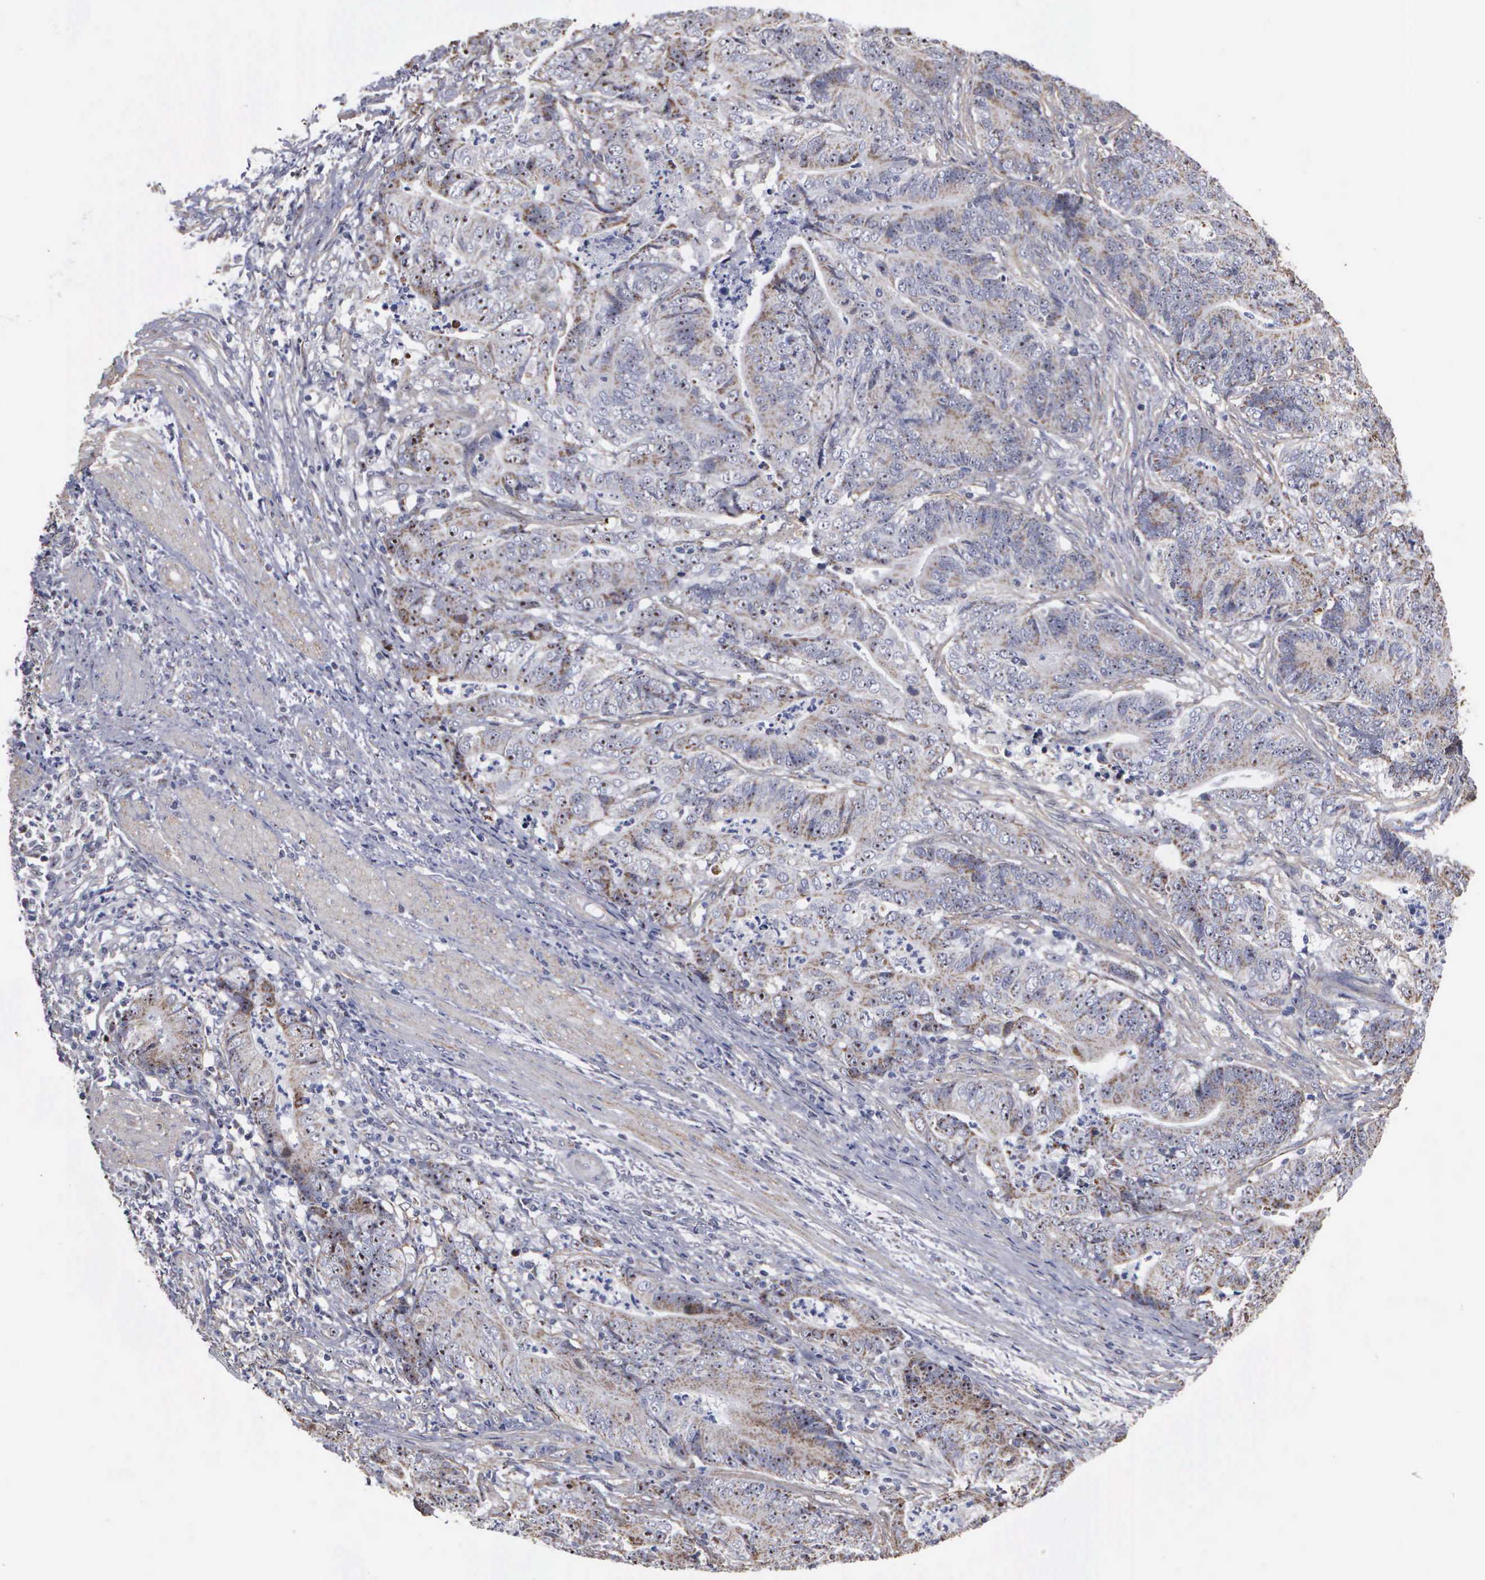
{"staining": {"intensity": "weak", "quantity": "25%-75%", "location": "cytoplasmic/membranous,nuclear"}, "tissue": "stomach cancer", "cell_type": "Tumor cells", "image_type": "cancer", "snomed": [{"axis": "morphology", "description": "Adenocarcinoma, NOS"}, {"axis": "topography", "description": "Stomach, lower"}], "caption": "Immunohistochemical staining of human stomach cancer (adenocarcinoma) exhibits weak cytoplasmic/membranous and nuclear protein expression in approximately 25%-75% of tumor cells. Nuclei are stained in blue.", "gene": "NGDN", "patient": {"sex": "female", "age": 86}}